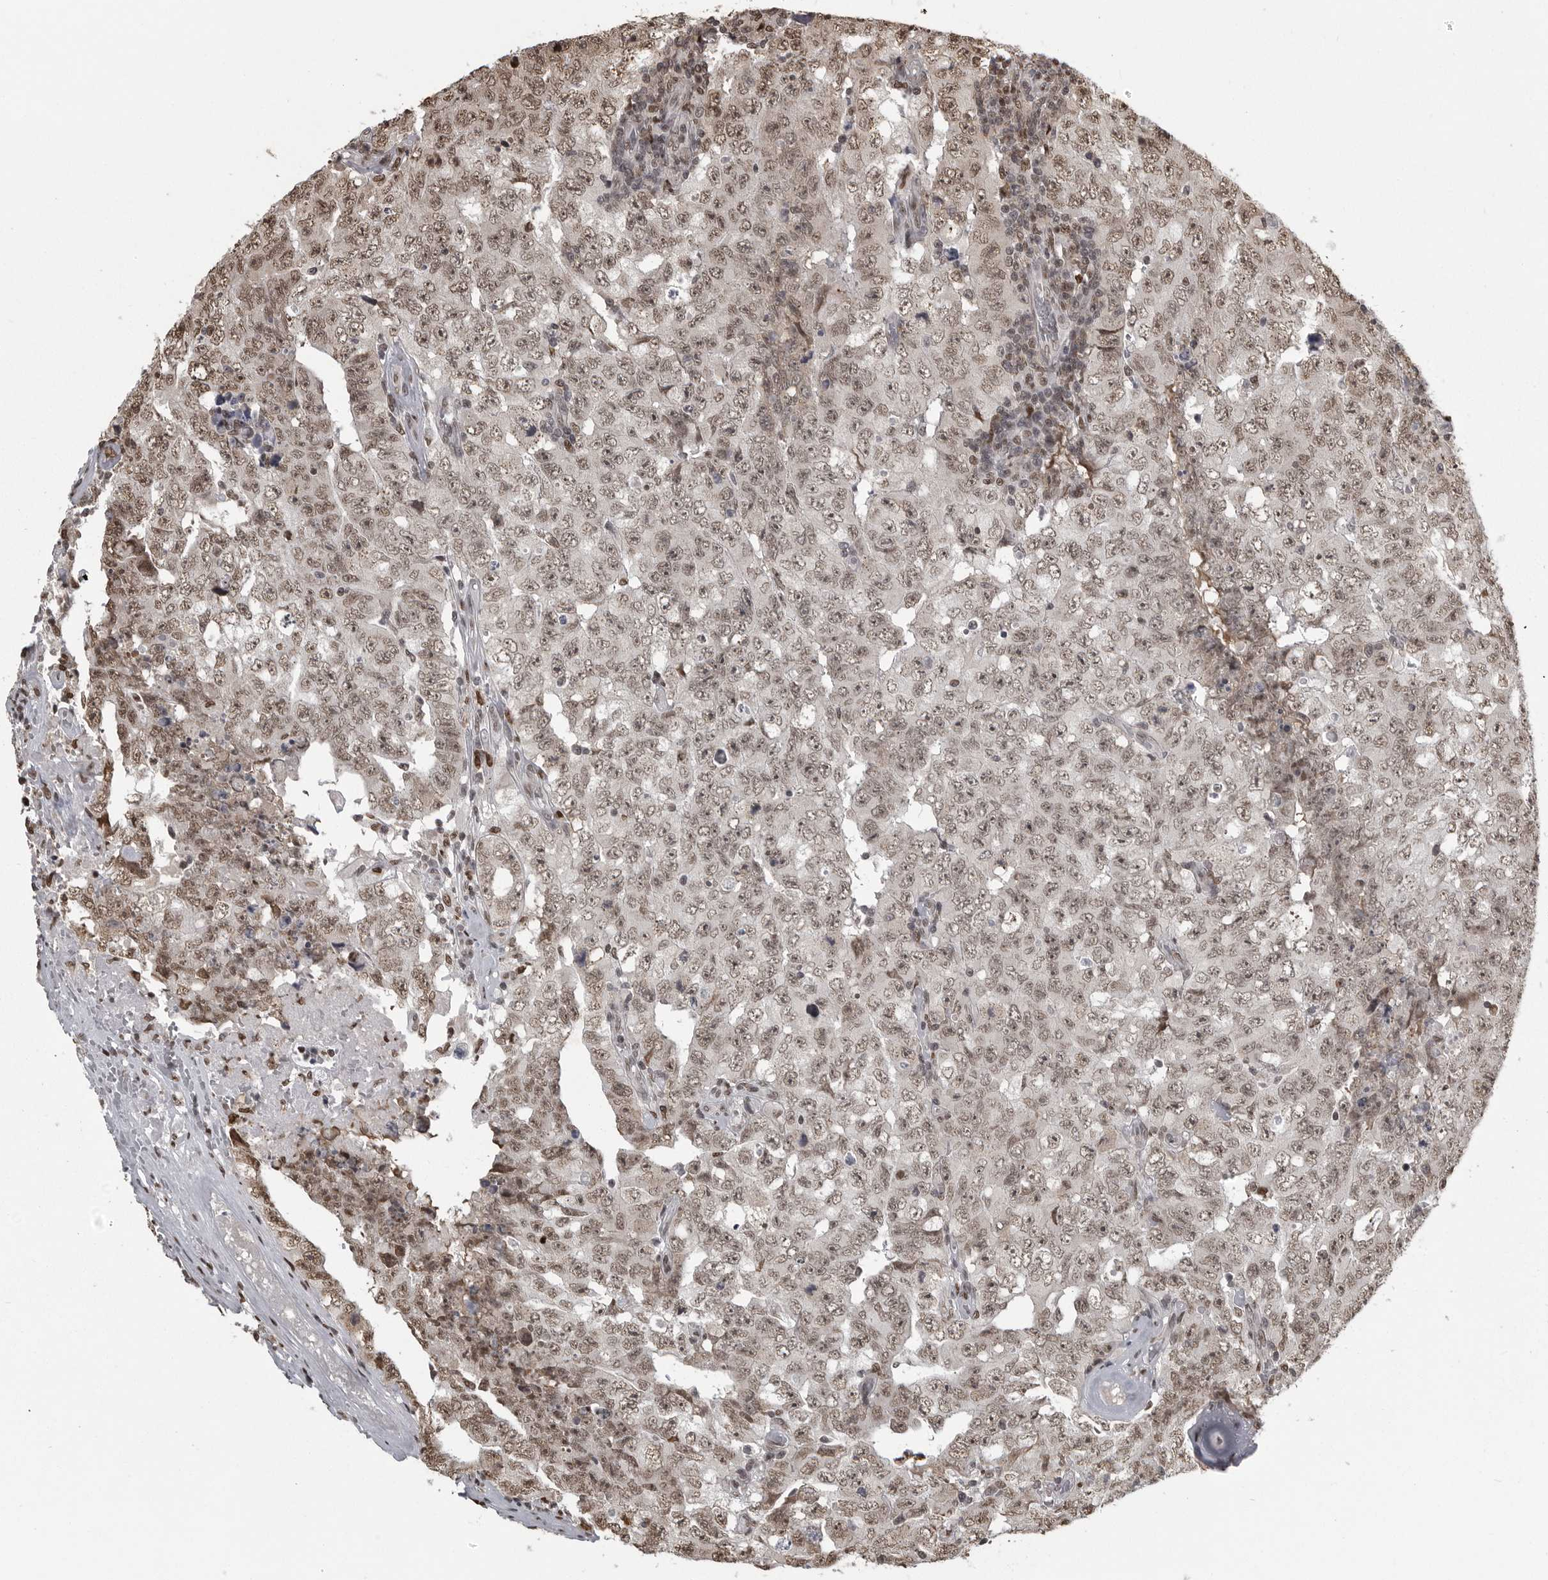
{"staining": {"intensity": "weak", "quantity": ">75%", "location": "nuclear"}, "tissue": "testis cancer", "cell_type": "Tumor cells", "image_type": "cancer", "snomed": [{"axis": "morphology", "description": "Carcinoma, Embryonal, NOS"}, {"axis": "topography", "description": "Testis"}], "caption": "Protein analysis of embryonal carcinoma (testis) tissue displays weak nuclear expression in approximately >75% of tumor cells. (DAB (3,3'-diaminobenzidine) IHC with brightfield microscopy, high magnification).", "gene": "YAF2", "patient": {"sex": "male", "age": 26}}